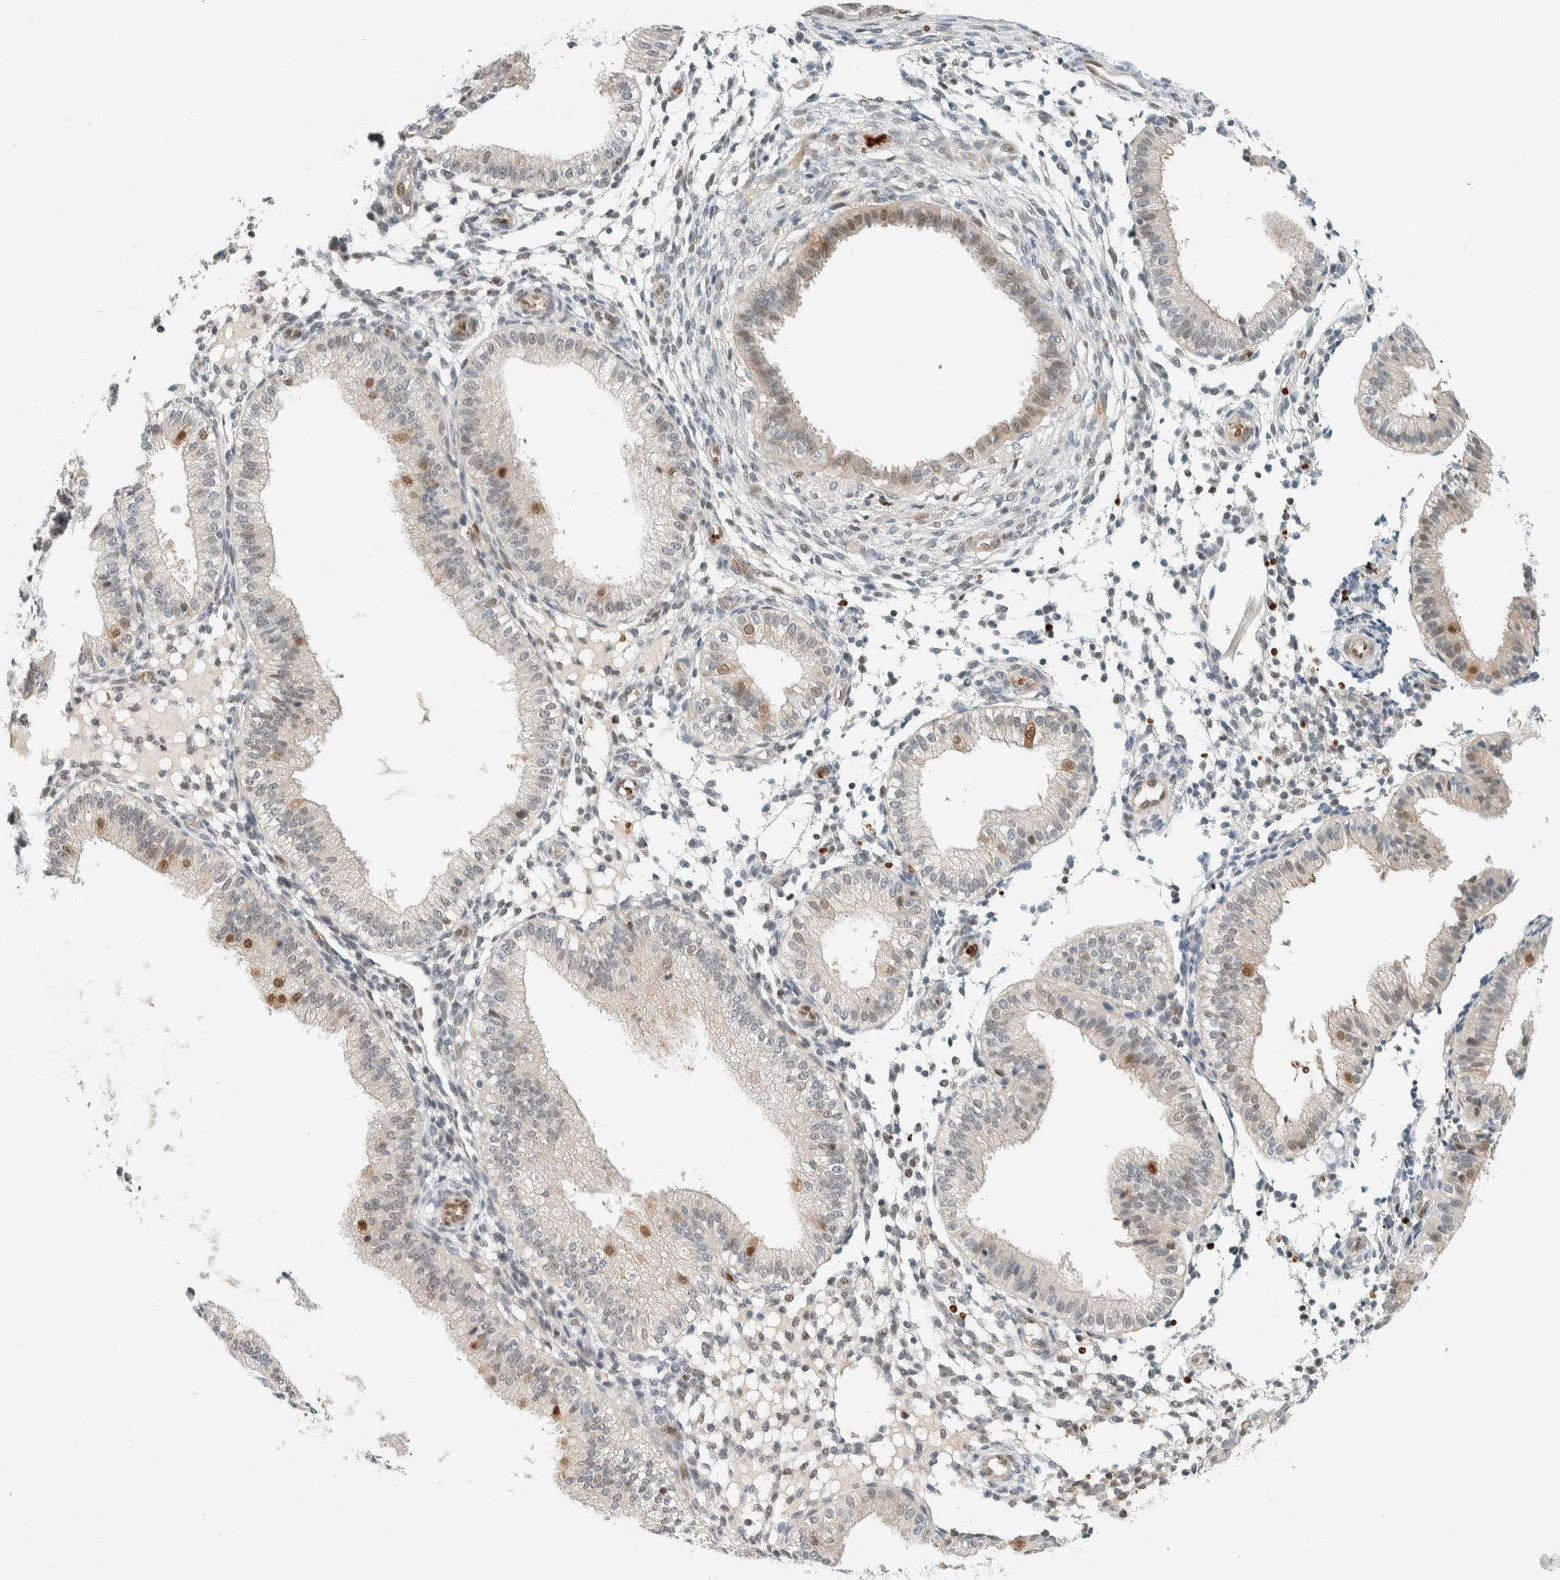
{"staining": {"intensity": "negative", "quantity": "none", "location": "none"}, "tissue": "endometrium", "cell_type": "Cells in endometrial stroma", "image_type": "normal", "snomed": [{"axis": "morphology", "description": "Normal tissue, NOS"}, {"axis": "topography", "description": "Endometrium"}], "caption": "Immunohistochemical staining of normal human endometrium shows no significant staining in cells in endometrial stroma. (IHC, brightfield microscopy, high magnification).", "gene": "TSTD2", "patient": {"sex": "female", "age": 39}}